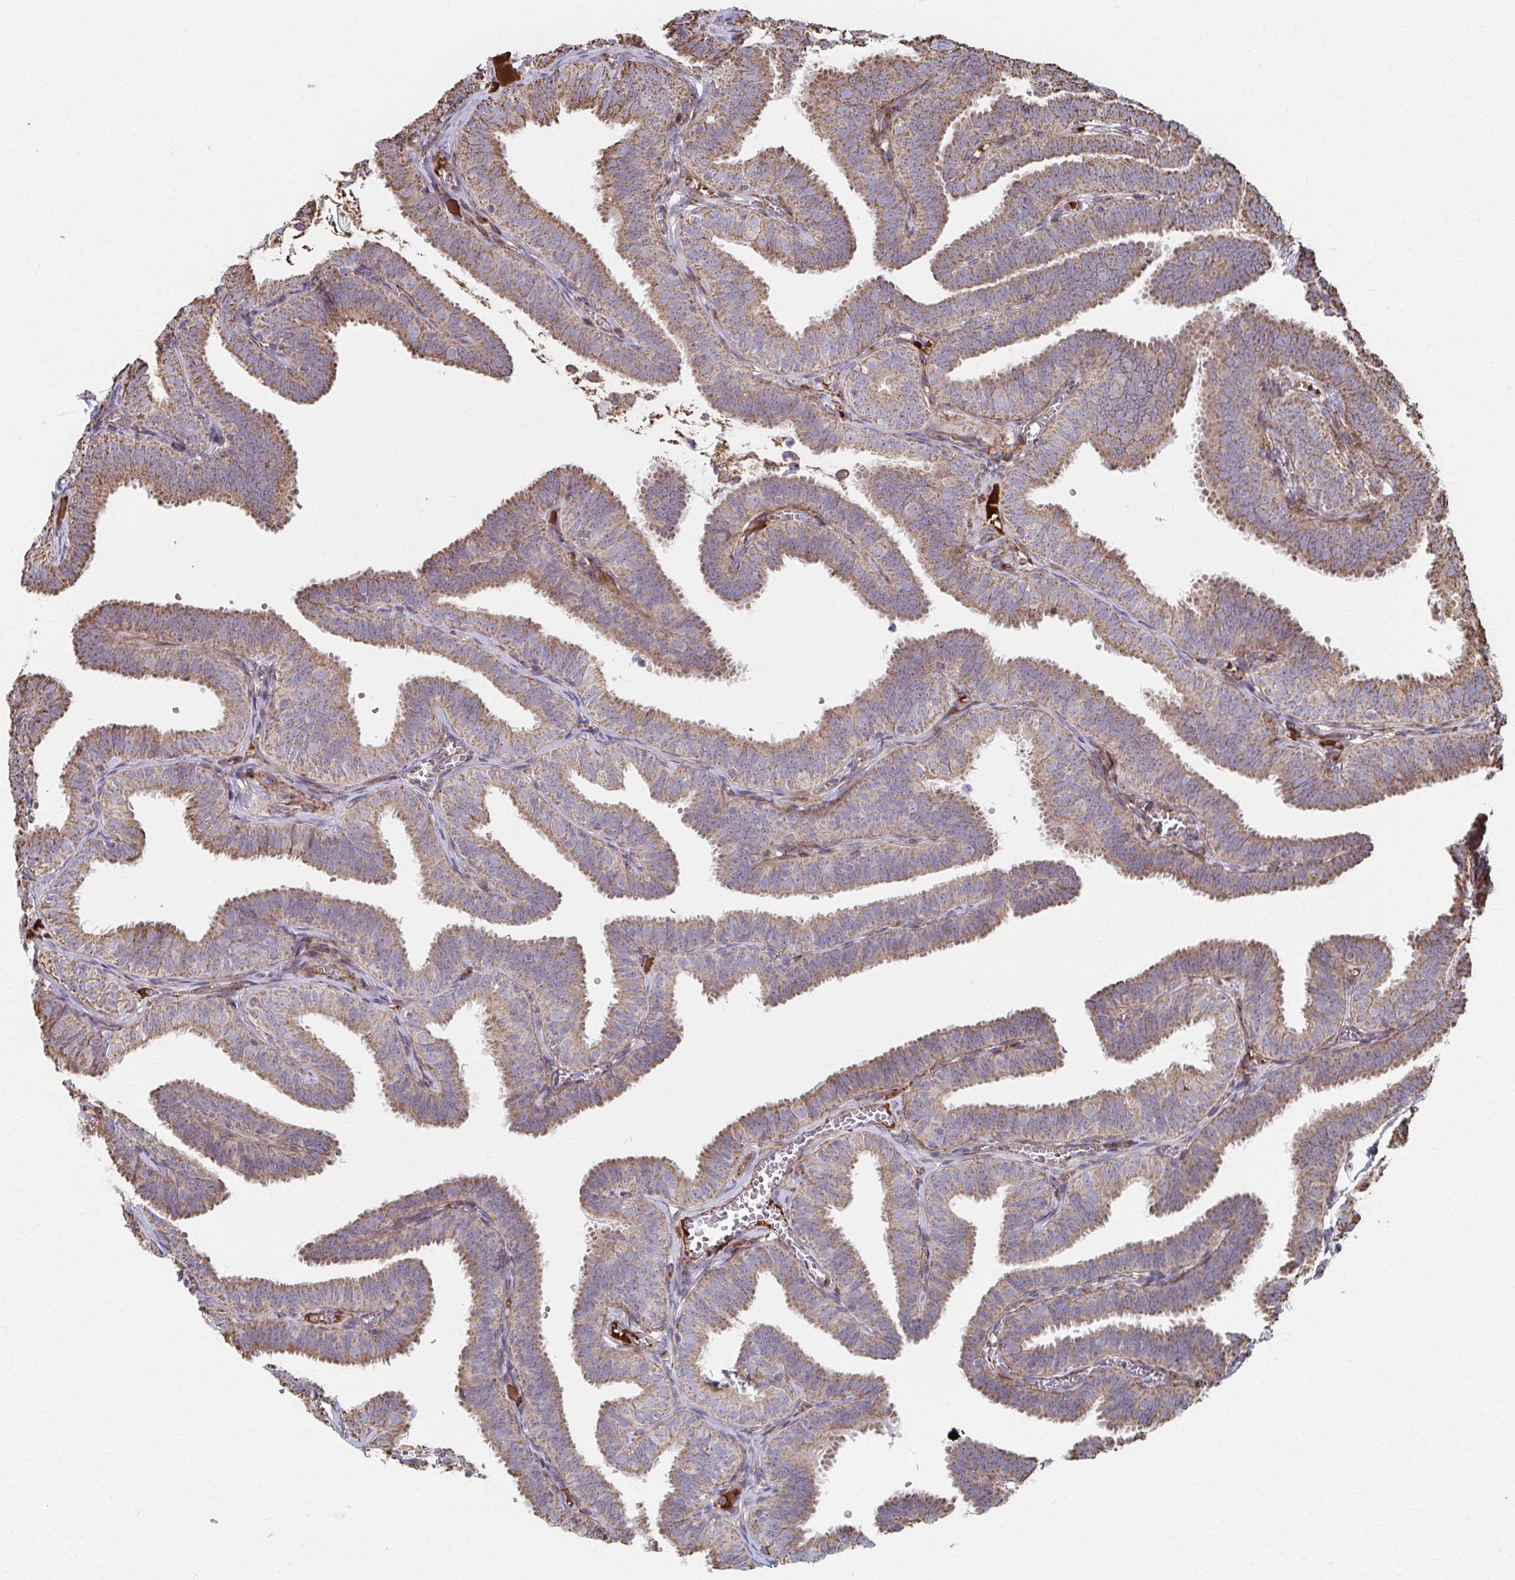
{"staining": {"intensity": "moderate", "quantity": ">75%", "location": "cytoplasmic/membranous"}, "tissue": "fallopian tube", "cell_type": "Glandular cells", "image_type": "normal", "snomed": [{"axis": "morphology", "description": "Normal tissue, NOS"}, {"axis": "topography", "description": "Fallopian tube"}], "caption": "Immunohistochemical staining of unremarkable fallopian tube reveals medium levels of moderate cytoplasmic/membranous staining in about >75% of glandular cells. (brown staining indicates protein expression, while blue staining denotes nuclei).", "gene": "SAT1", "patient": {"sex": "female", "age": 25}}